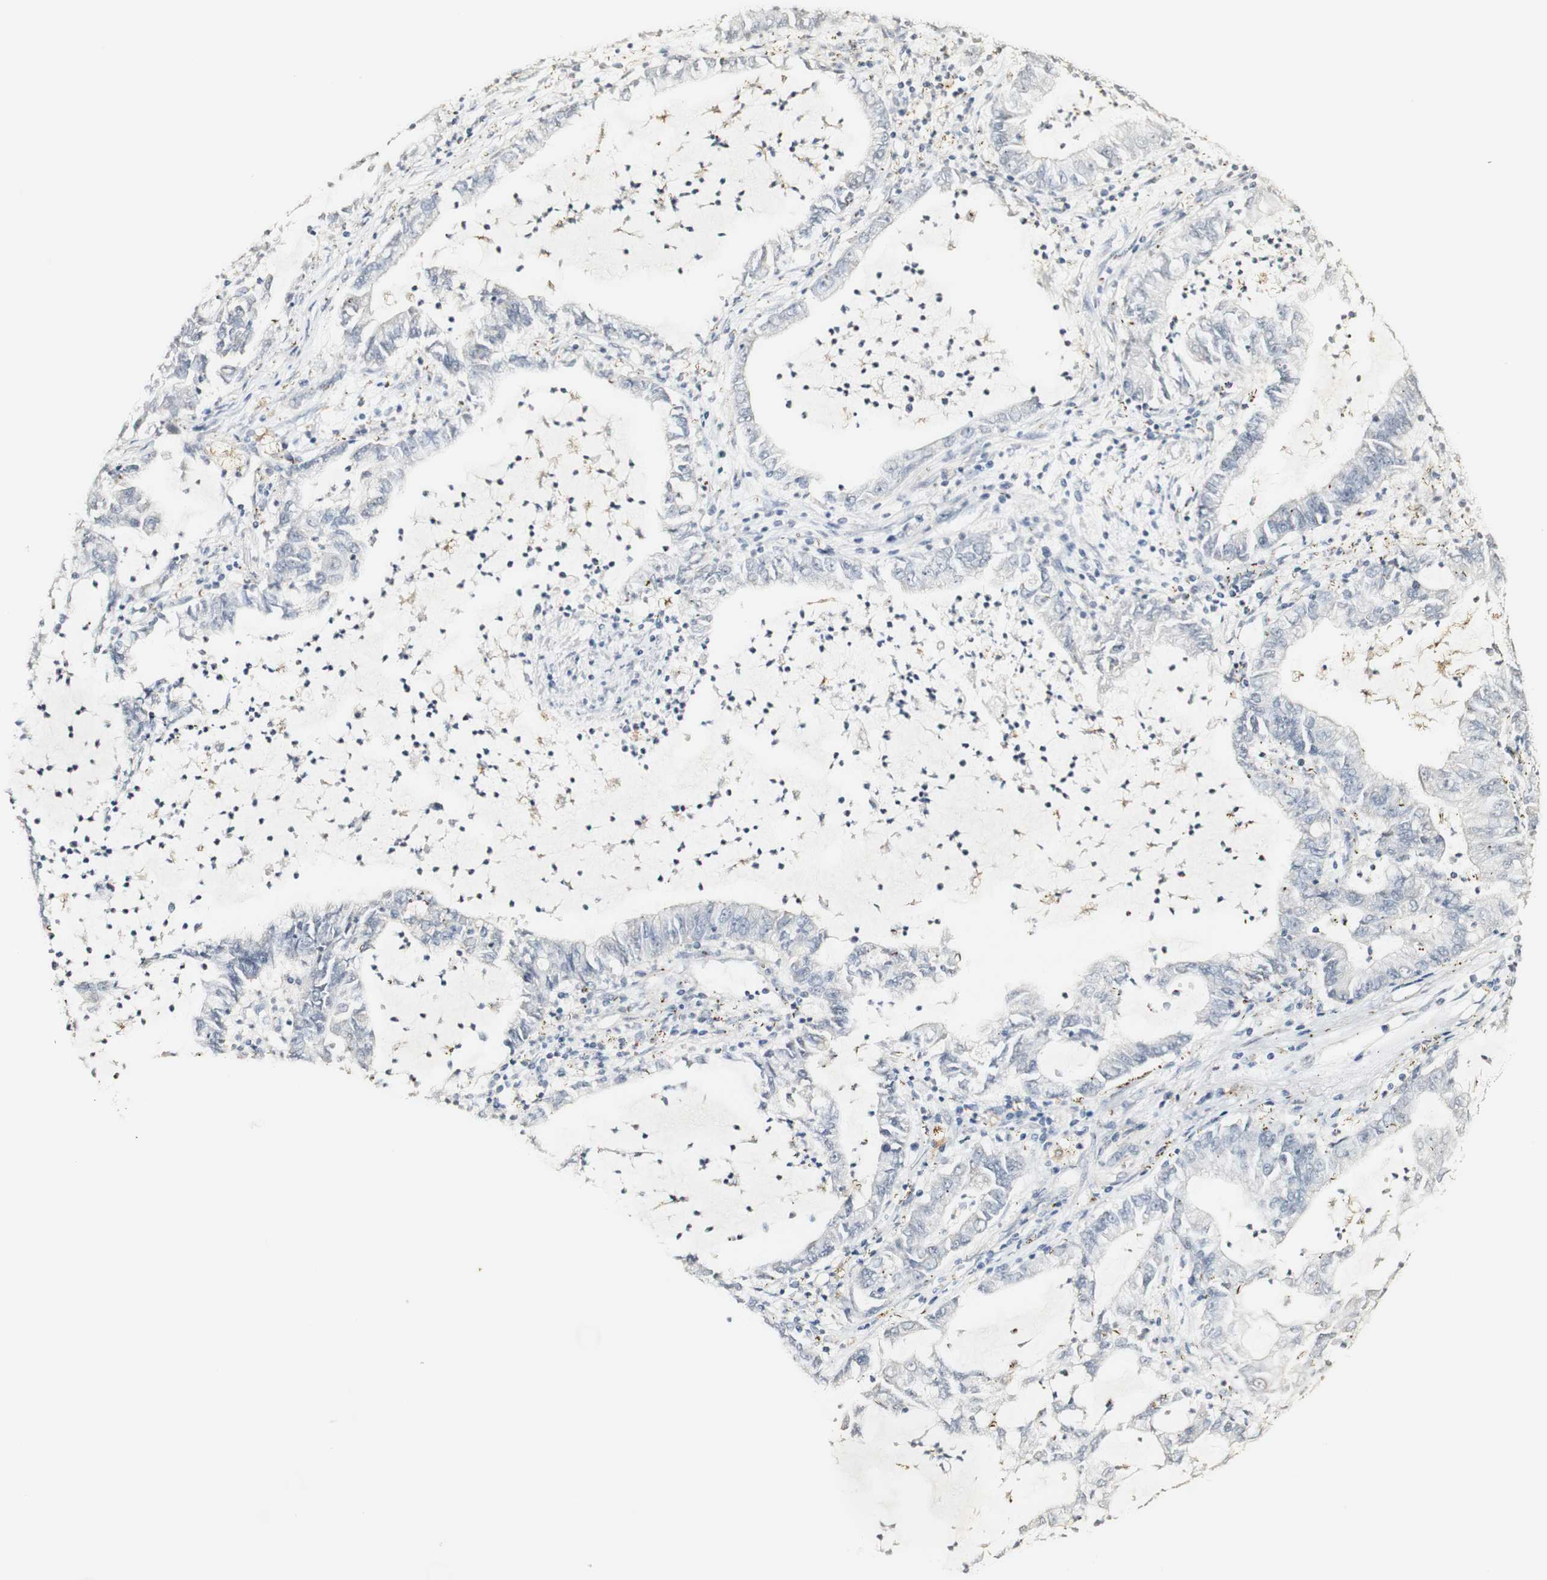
{"staining": {"intensity": "negative", "quantity": "none", "location": "none"}, "tissue": "lung cancer", "cell_type": "Tumor cells", "image_type": "cancer", "snomed": [{"axis": "morphology", "description": "Adenocarcinoma, NOS"}, {"axis": "topography", "description": "Lung"}], "caption": "Adenocarcinoma (lung) was stained to show a protein in brown. There is no significant staining in tumor cells.", "gene": "SYT7", "patient": {"sex": "female", "age": 51}}